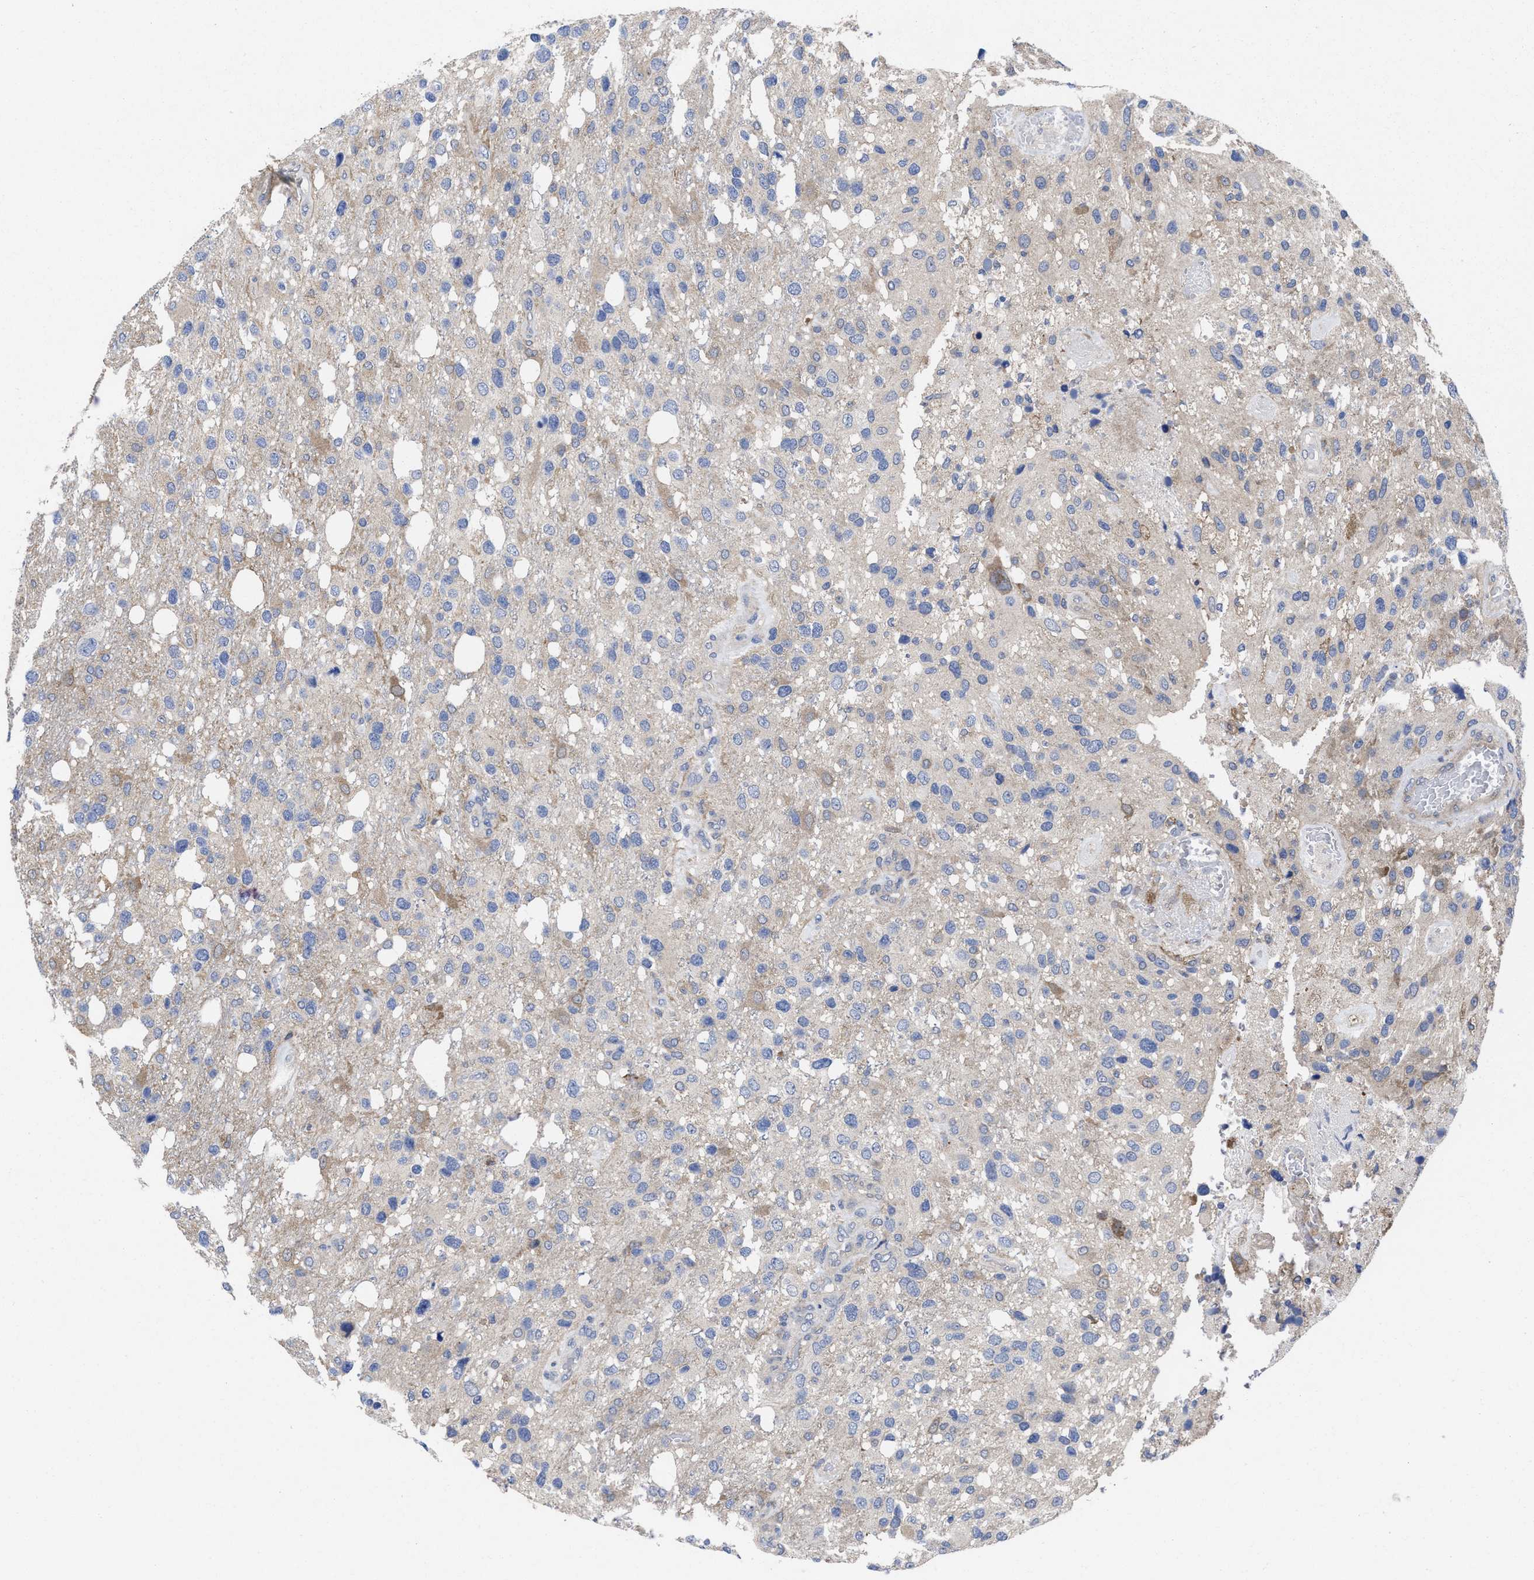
{"staining": {"intensity": "weak", "quantity": "<25%", "location": "cytoplasmic/membranous"}, "tissue": "glioma", "cell_type": "Tumor cells", "image_type": "cancer", "snomed": [{"axis": "morphology", "description": "Glioma, malignant, High grade"}, {"axis": "topography", "description": "Brain"}], "caption": "Tumor cells are negative for brown protein staining in high-grade glioma (malignant).", "gene": "TXNDC17", "patient": {"sex": "female", "age": 58}}